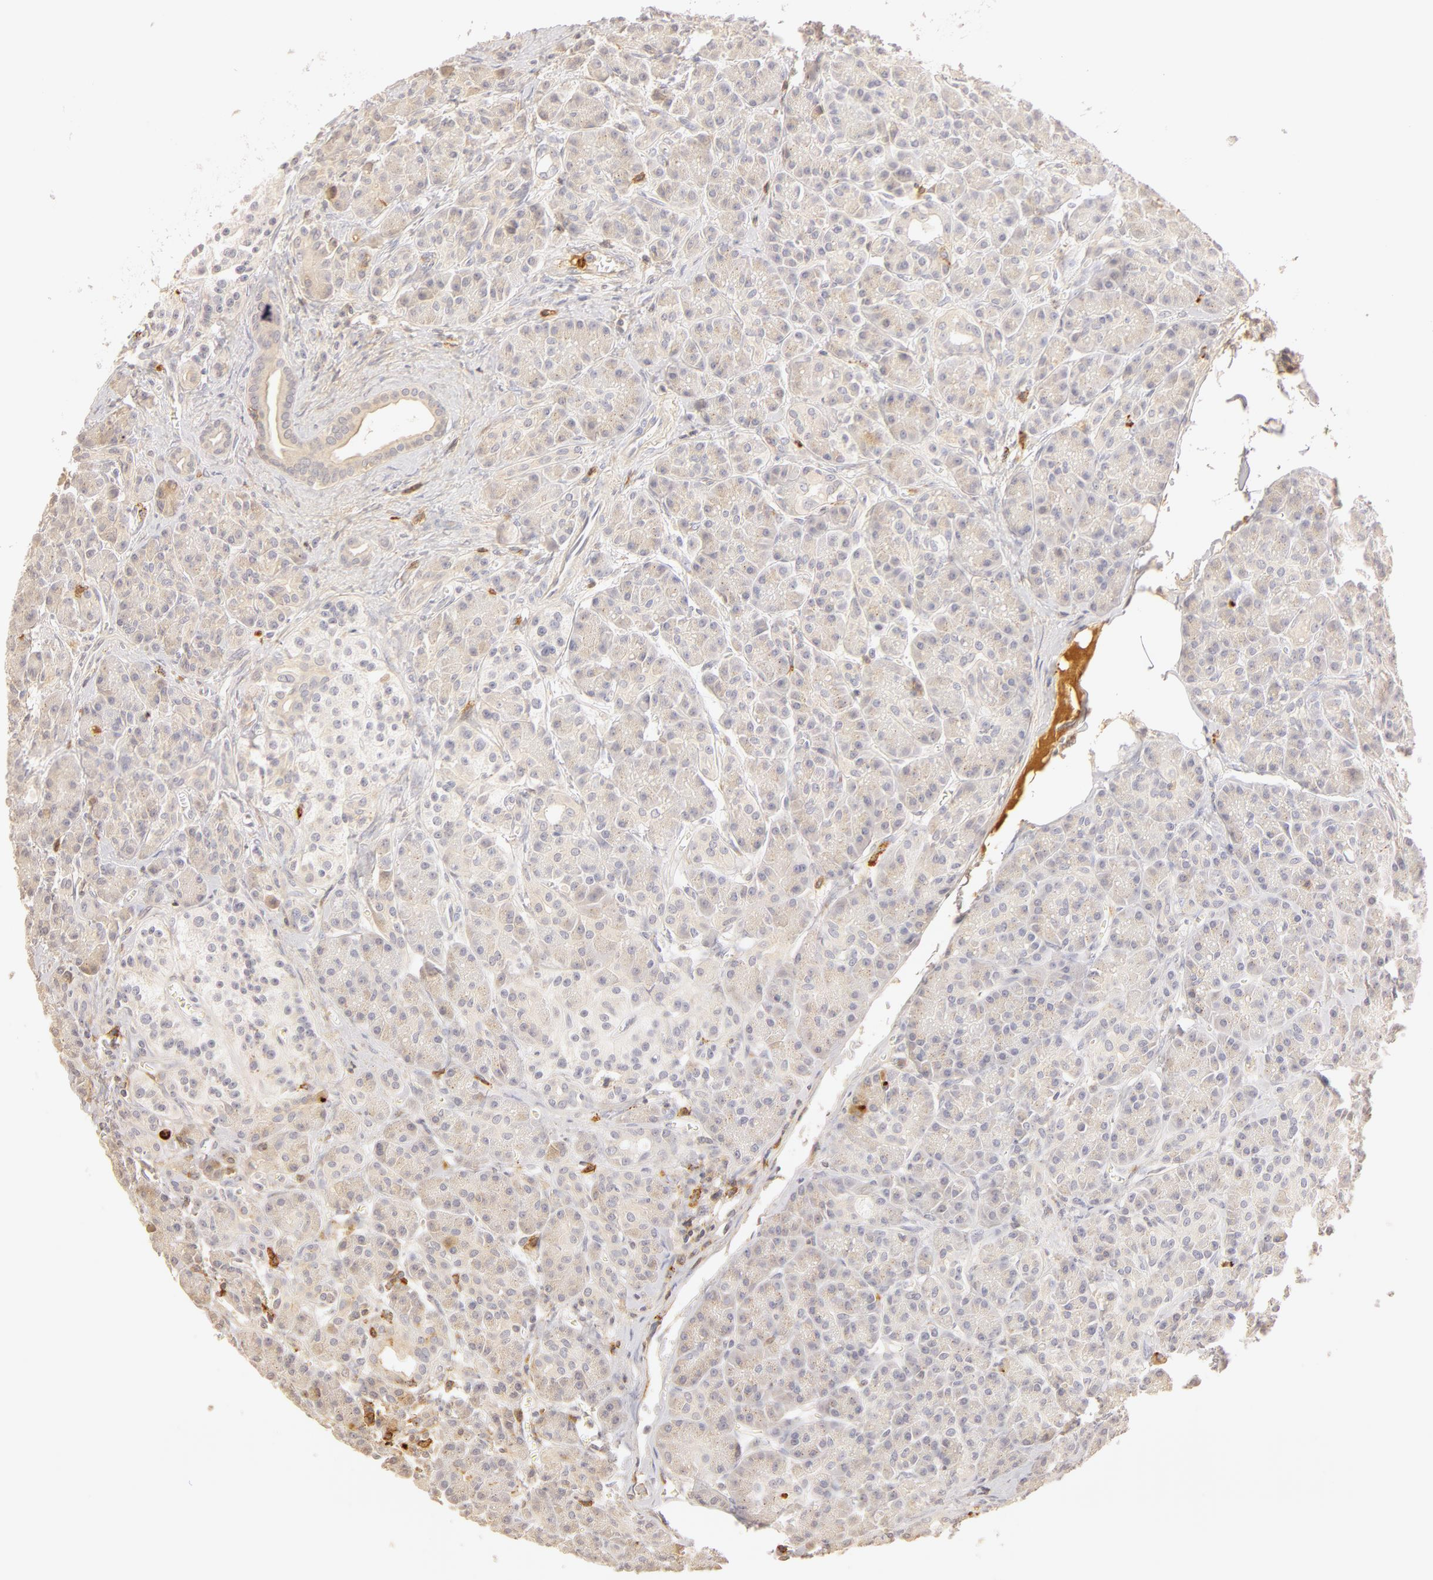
{"staining": {"intensity": "weak", "quantity": "25%-75%", "location": "cytoplasmic/membranous"}, "tissue": "pancreas", "cell_type": "Exocrine glandular cells", "image_type": "normal", "snomed": [{"axis": "morphology", "description": "Normal tissue, NOS"}, {"axis": "topography", "description": "Pancreas"}], "caption": "Protein expression analysis of normal human pancreas reveals weak cytoplasmic/membranous expression in about 25%-75% of exocrine glandular cells. (IHC, brightfield microscopy, high magnification).", "gene": "C1R", "patient": {"sex": "male", "age": 73}}